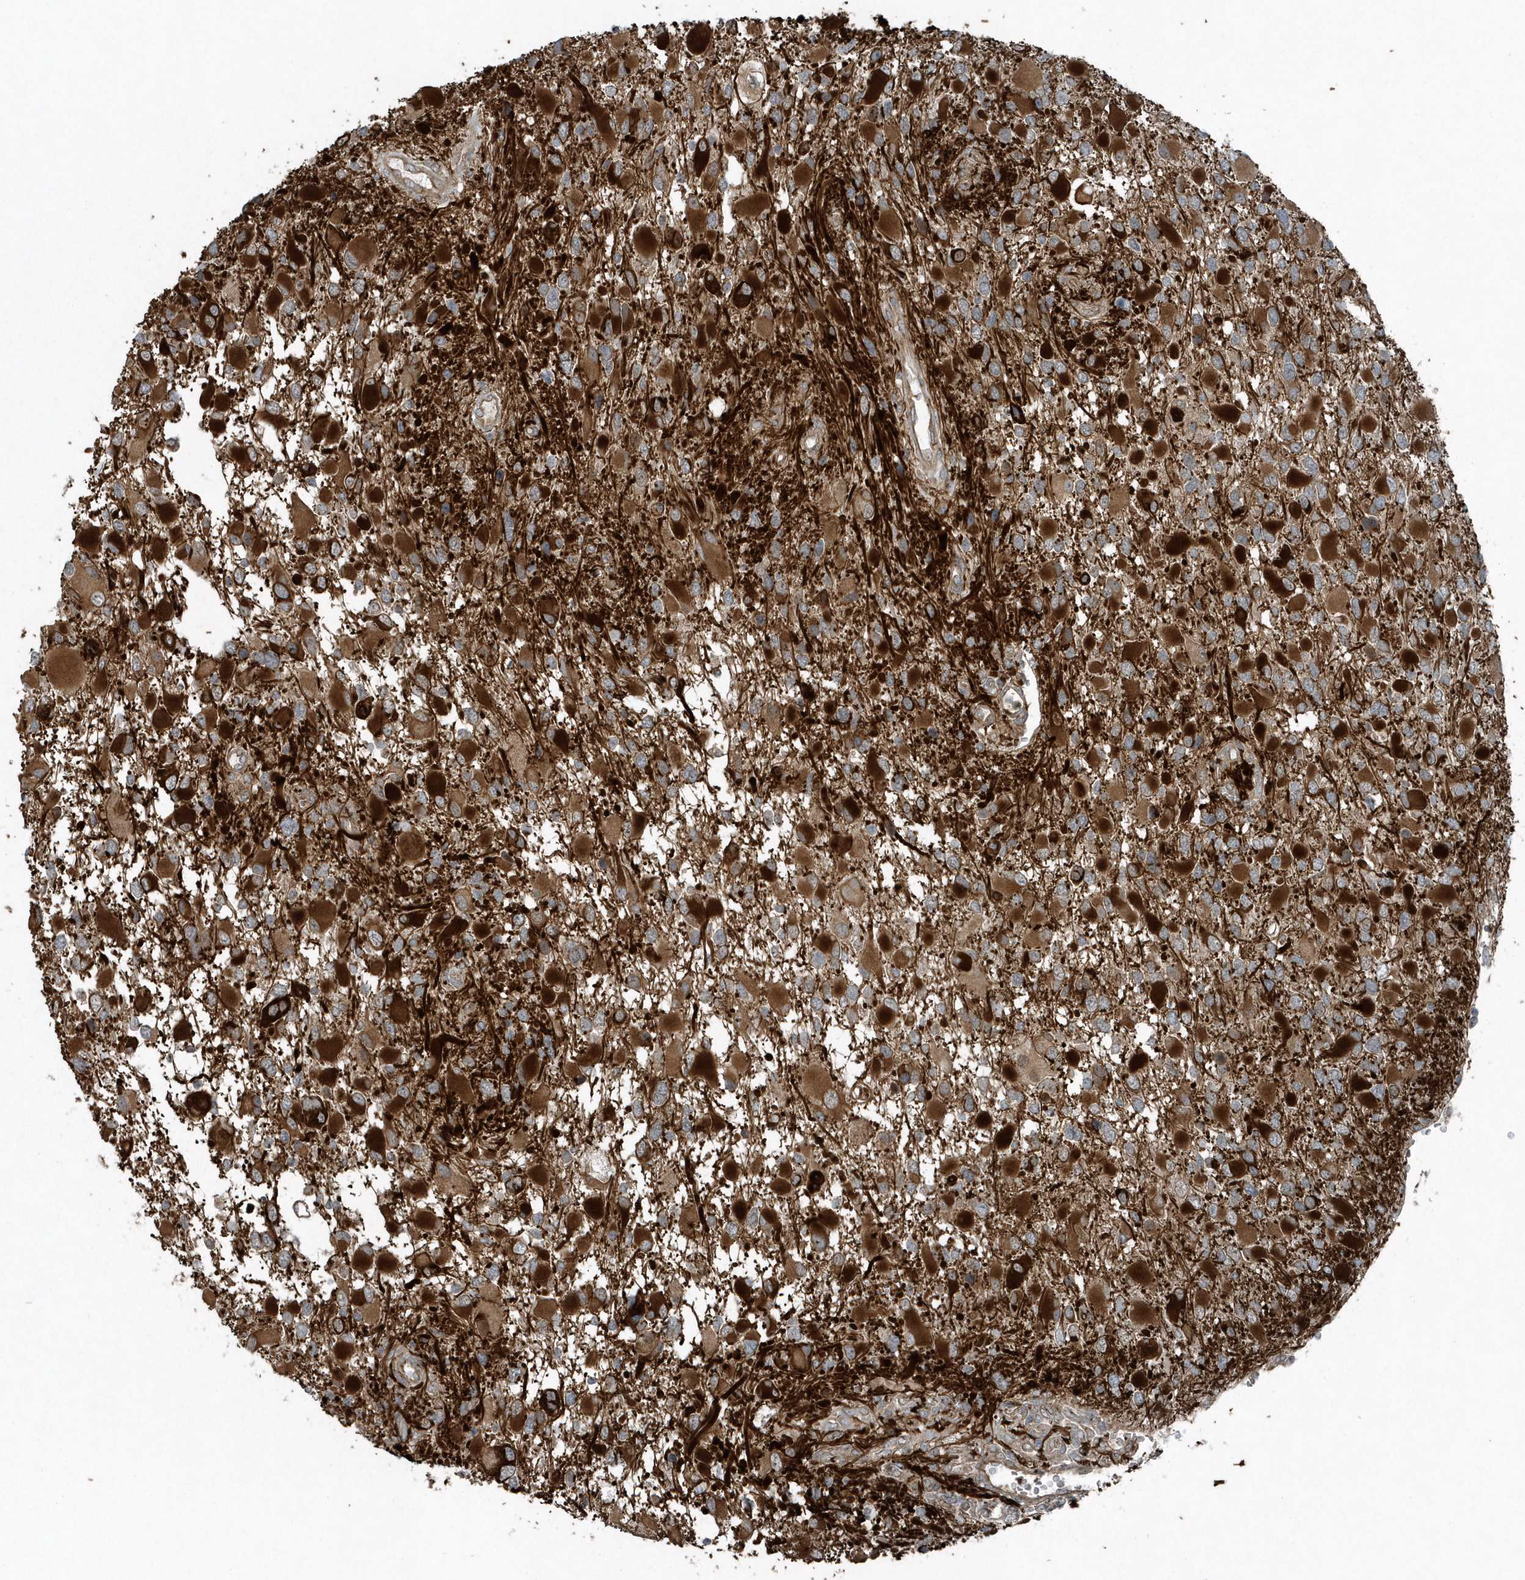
{"staining": {"intensity": "strong", "quantity": "25%-75%", "location": "cytoplasmic/membranous"}, "tissue": "glioma", "cell_type": "Tumor cells", "image_type": "cancer", "snomed": [{"axis": "morphology", "description": "Glioma, malignant, High grade"}, {"axis": "topography", "description": "Brain"}], "caption": "Glioma stained with DAB immunohistochemistry (IHC) demonstrates high levels of strong cytoplasmic/membranous positivity in about 25%-75% of tumor cells. (DAB = brown stain, brightfield microscopy at high magnification).", "gene": "GCC2", "patient": {"sex": "male", "age": 53}}